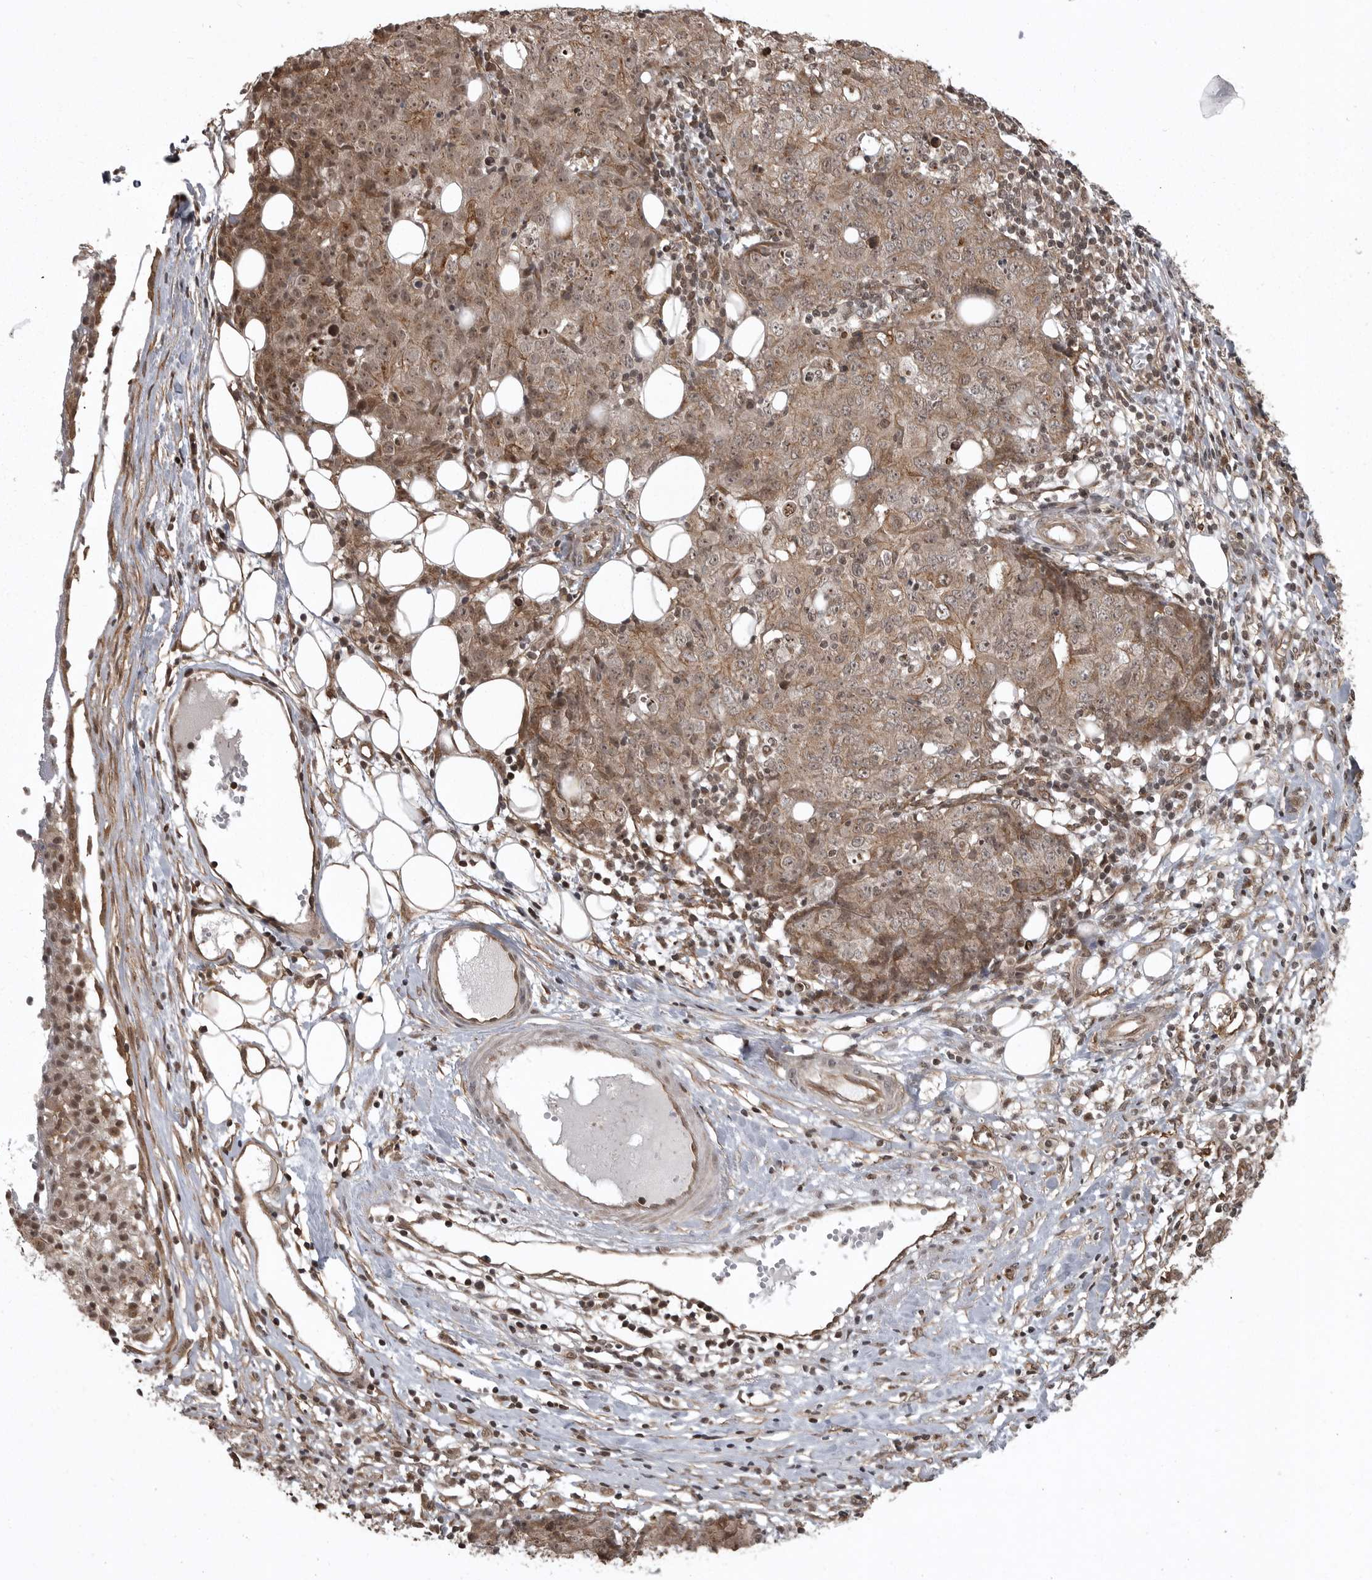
{"staining": {"intensity": "moderate", "quantity": ">75%", "location": "cytoplasmic/membranous"}, "tissue": "ovarian cancer", "cell_type": "Tumor cells", "image_type": "cancer", "snomed": [{"axis": "morphology", "description": "Carcinoma, endometroid"}, {"axis": "topography", "description": "Ovary"}], "caption": "A brown stain shows moderate cytoplasmic/membranous positivity of a protein in ovarian cancer (endometroid carcinoma) tumor cells. (DAB (3,3'-diaminobenzidine) = brown stain, brightfield microscopy at high magnification).", "gene": "DNAJC8", "patient": {"sex": "female", "age": 42}}